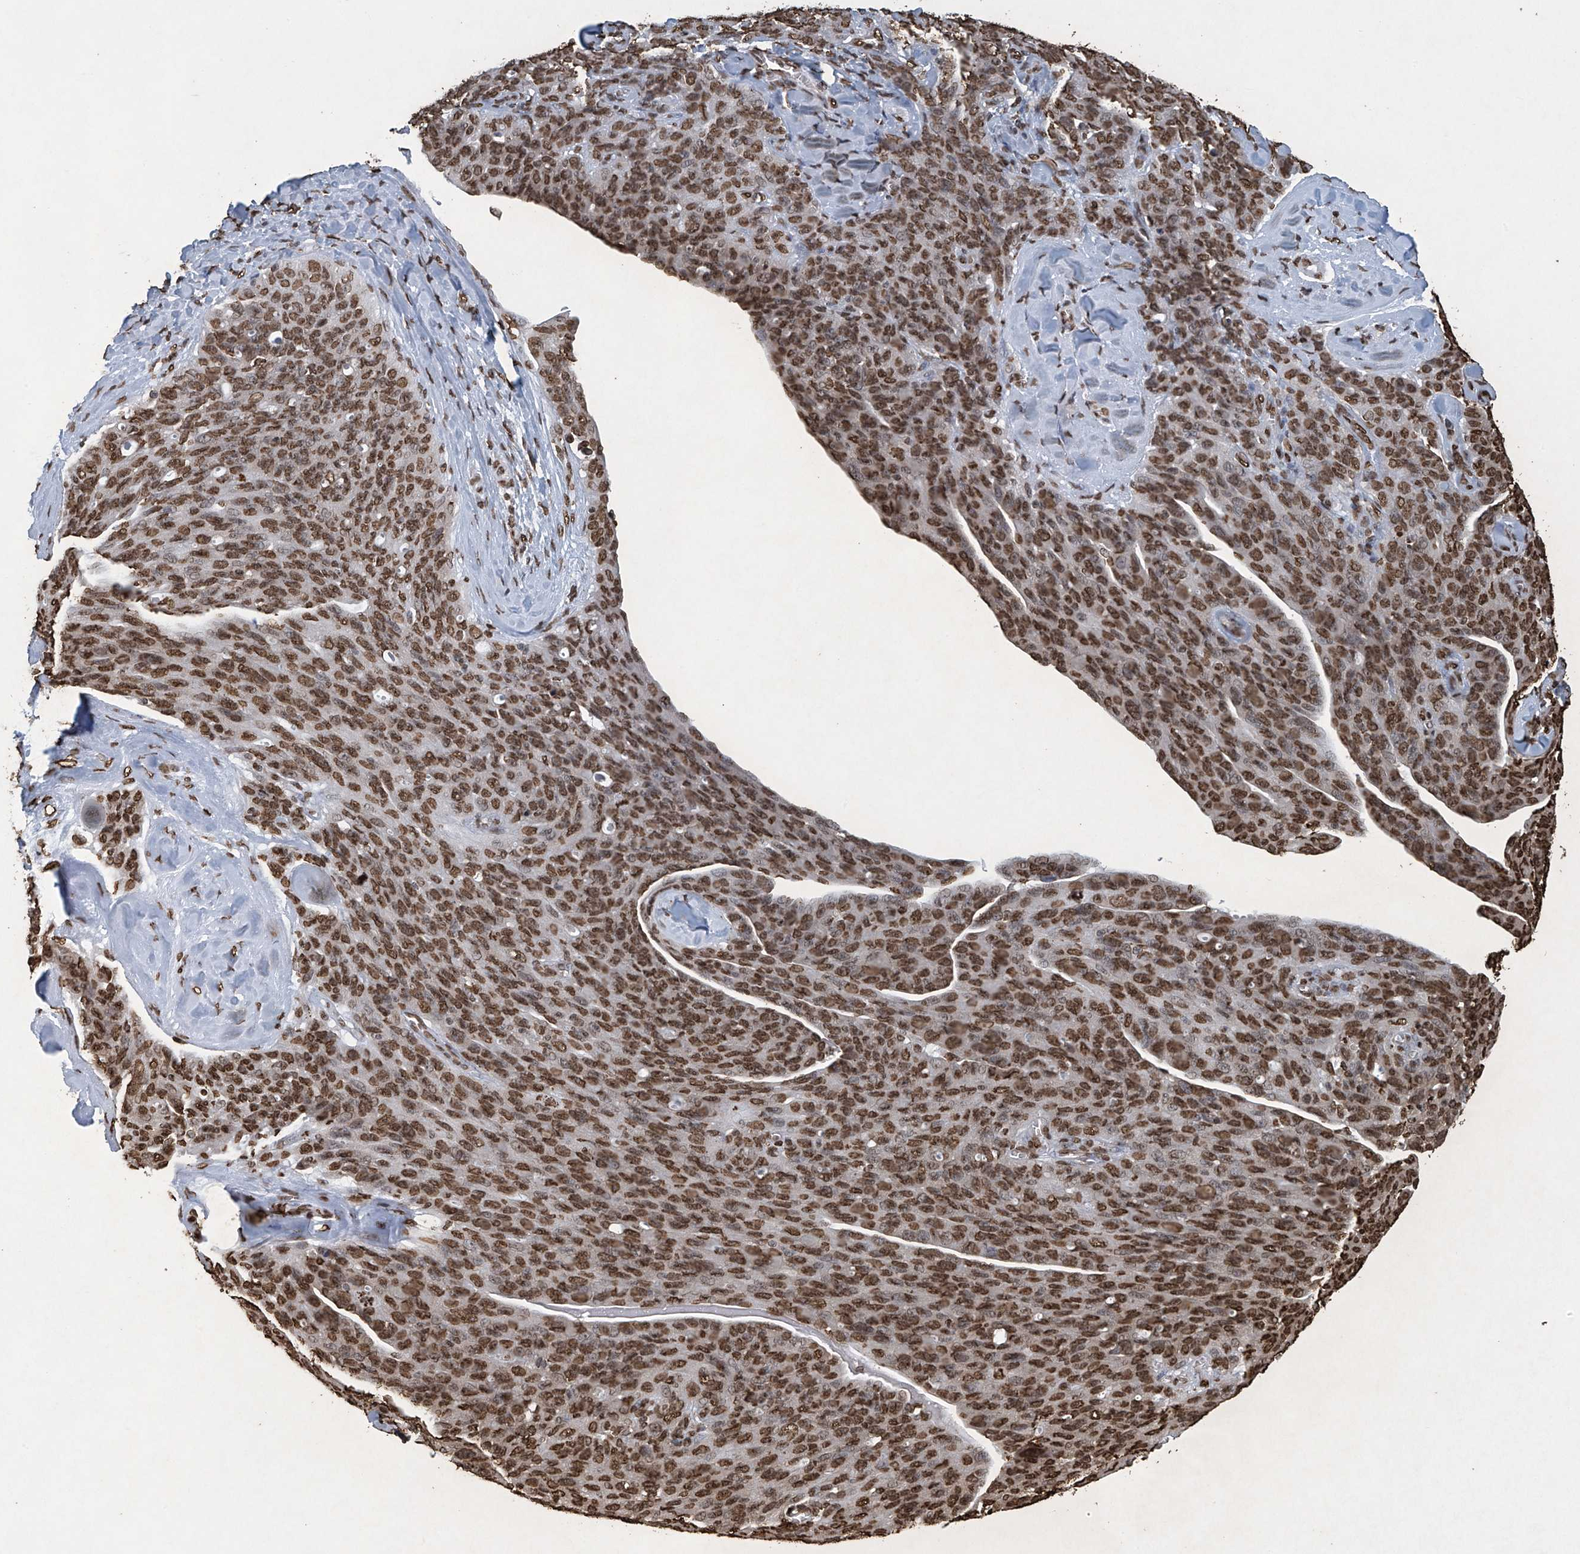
{"staining": {"intensity": "strong", "quantity": ">75%", "location": "nuclear"}, "tissue": "ovarian cancer", "cell_type": "Tumor cells", "image_type": "cancer", "snomed": [{"axis": "morphology", "description": "Carcinoma, endometroid"}, {"axis": "topography", "description": "Ovary"}], "caption": "This photomicrograph displays immunohistochemistry (IHC) staining of endometroid carcinoma (ovarian), with high strong nuclear positivity in about >75% of tumor cells.", "gene": "H3-3A", "patient": {"sex": "female", "age": 60}}